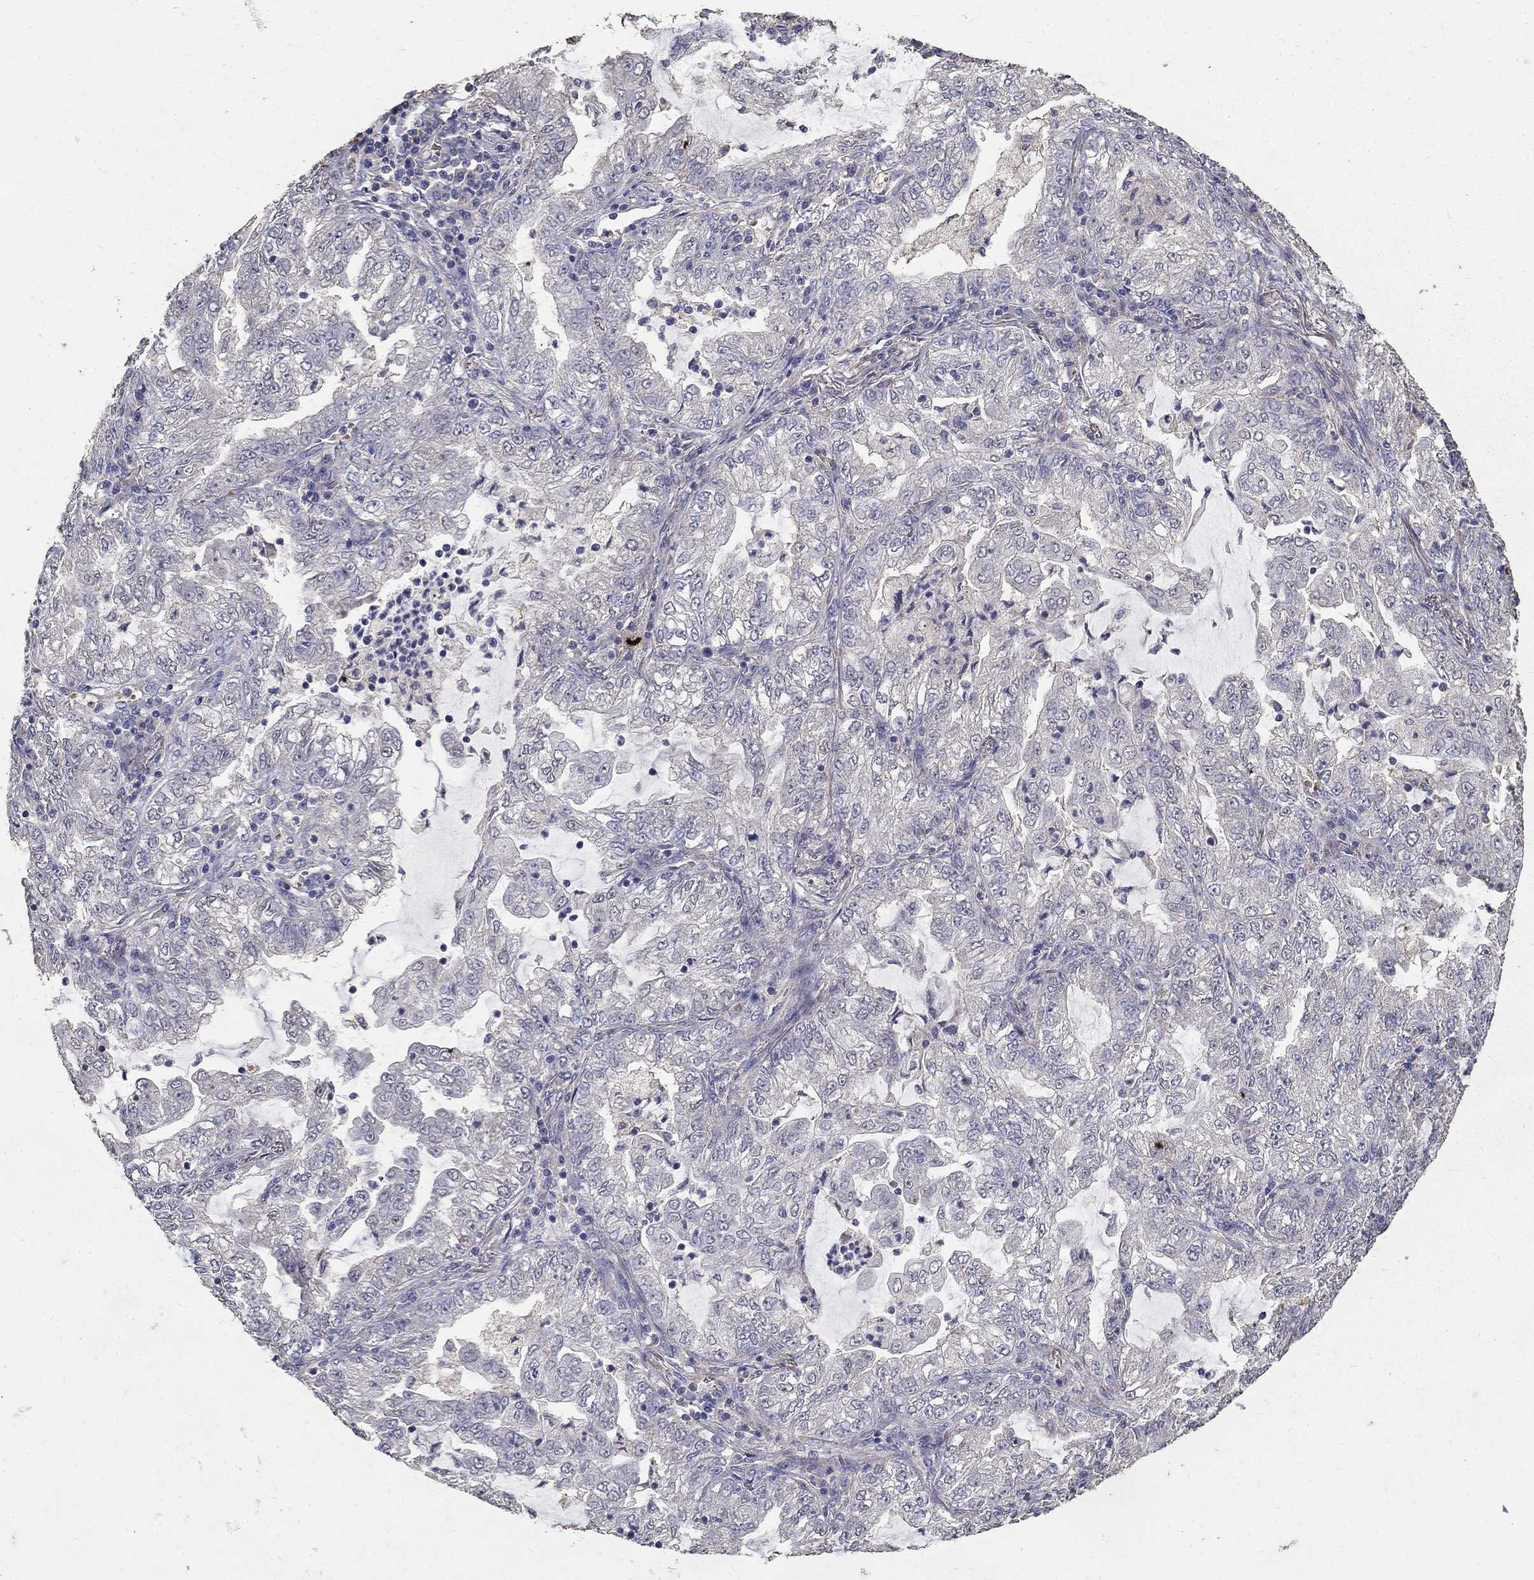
{"staining": {"intensity": "negative", "quantity": "none", "location": "none"}, "tissue": "lung cancer", "cell_type": "Tumor cells", "image_type": "cancer", "snomed": [{"axis": "morphology", "description": "Adenocarcinoma, NOS"}, {"axis": "topography", "description": "Lung"}], "caption": "Protein analysis of lung cancer reveals no significant staining in tumor cells.", "gene": "MPP2", "patient": {"sex": "female", "age": 73}}